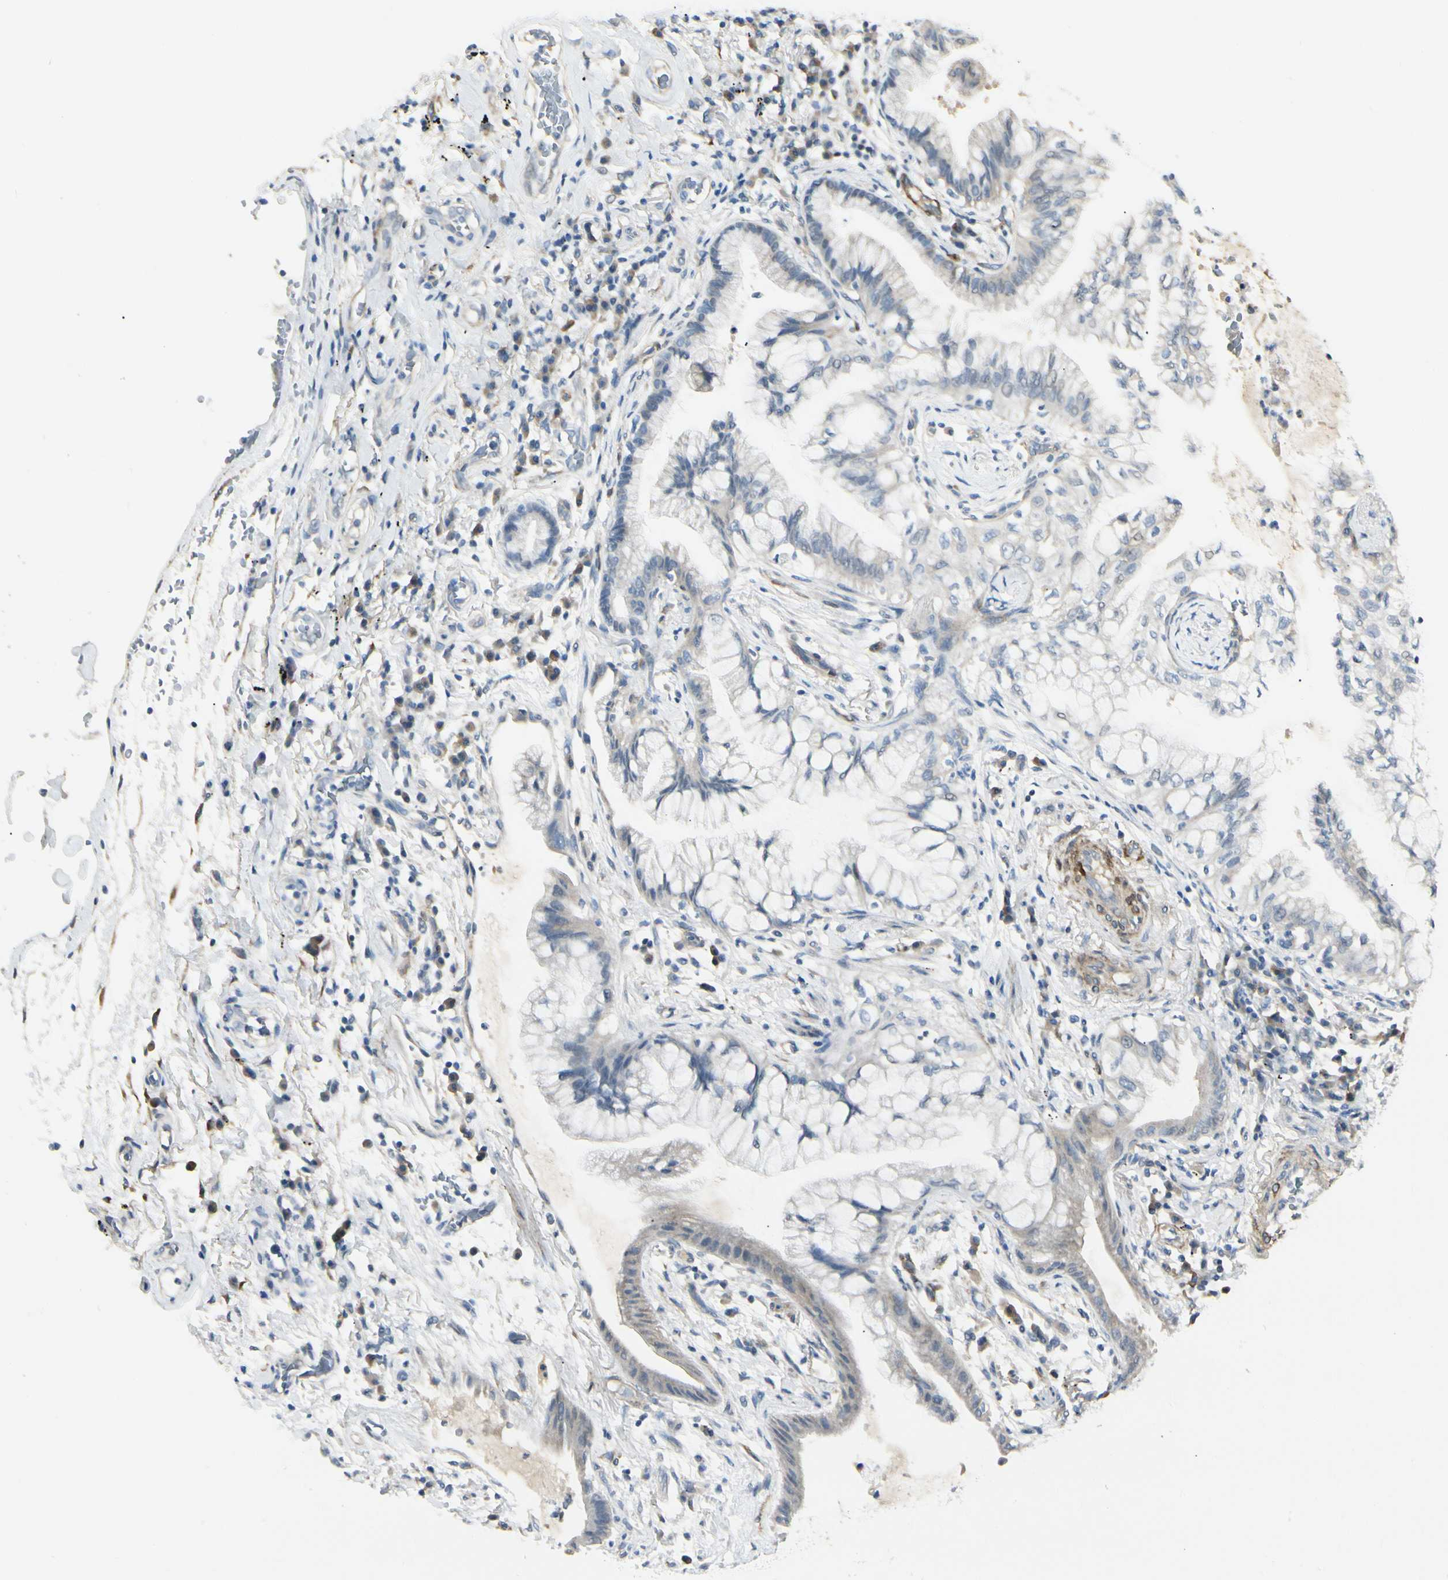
{"staining": {"intensity": "negative", "quantity": "none", "location": "none"}, "tissue": "lung cancer", "cell_type": "Tumor cells", "image_type": "cancer", "snomed": [{"axis": "morphology", "description": "Adenocarcinoma, NOS"}, {"axis": "topography", "description": "Lung"}], "caption": "The photomicrograph shows no significant positivity in tumor cells of lung cancer.", "gene": "AMPH", "patient": {"sex": "female", "age": 70}}